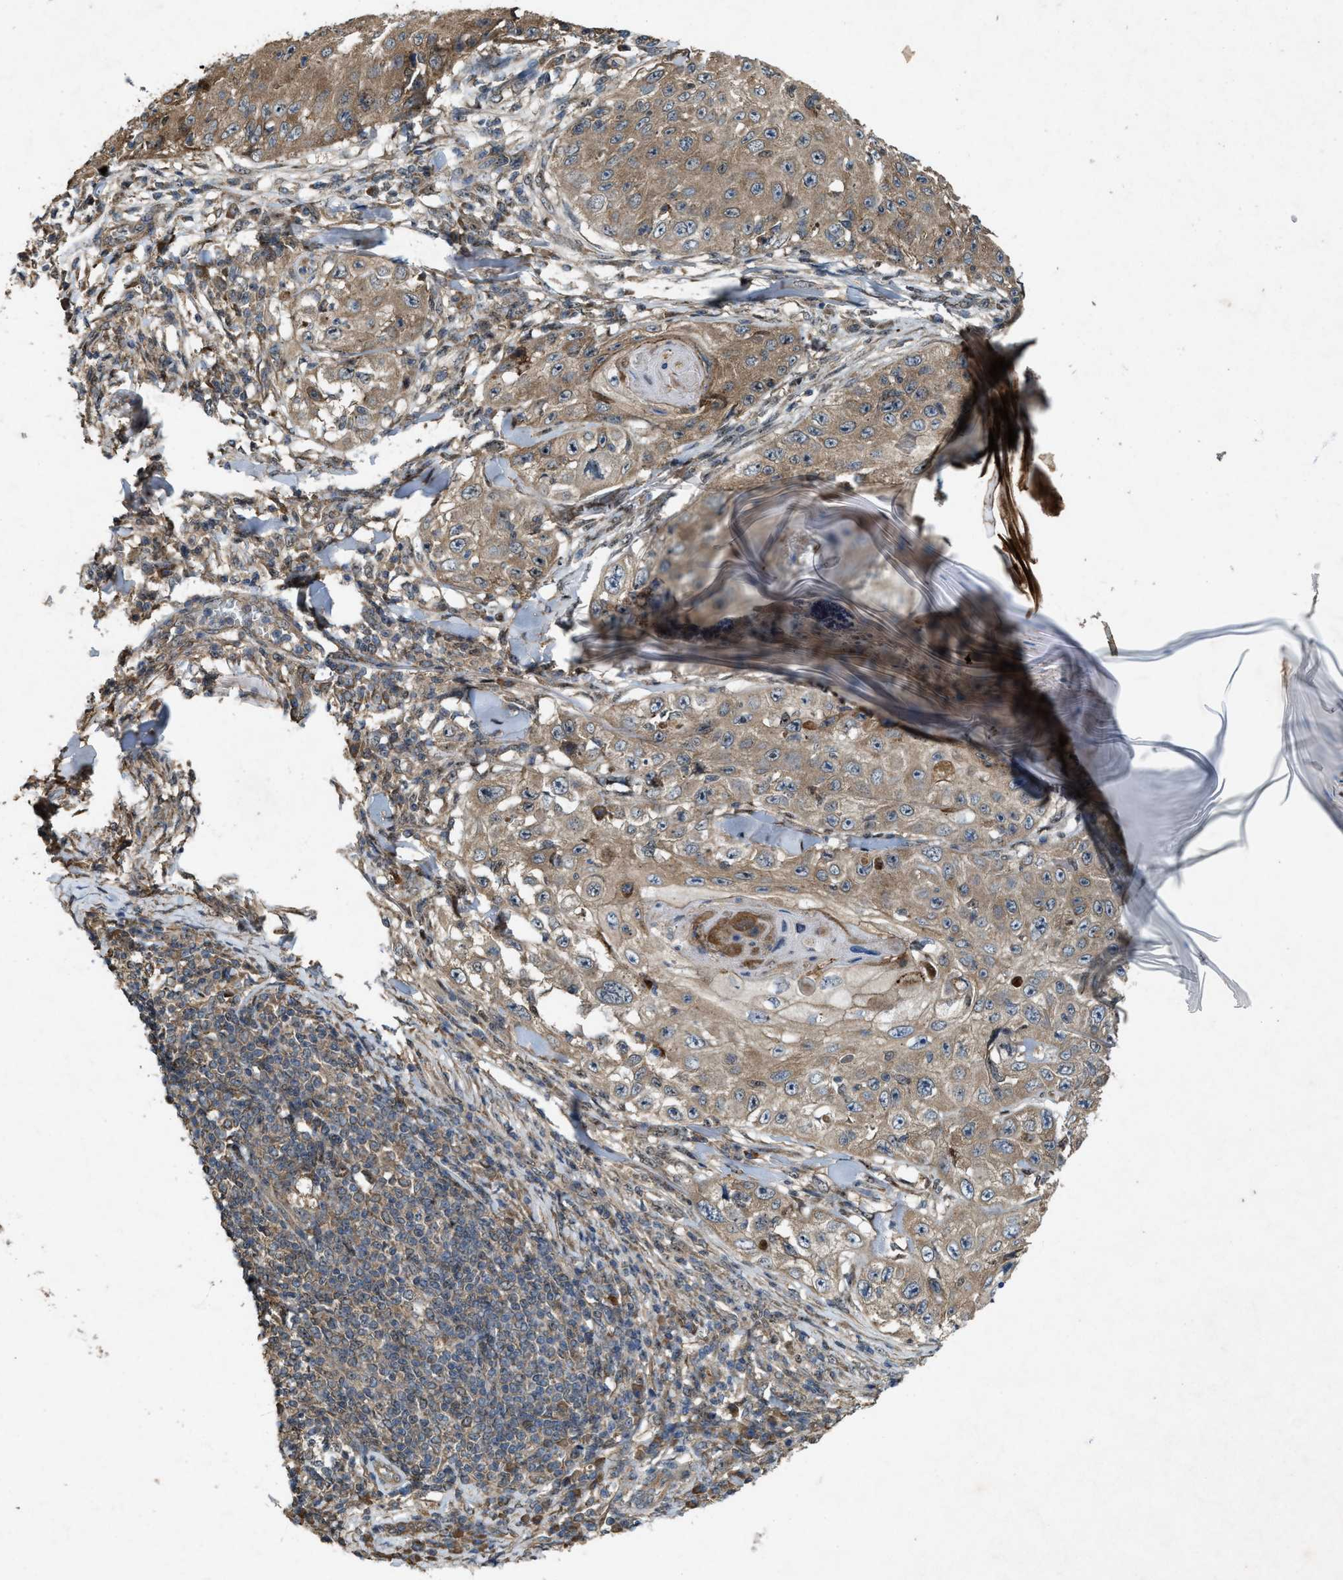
{"staining": {"intensity": "moderate", "quantity": ">75%", "location": "cytoplasmic/membranous"}, "tissue": "skin cancer", "cell_type": "Tumor cells", "image_type": "cancer", "snomed": [{"axis": "morphology", "description": "Squamous cell carcinoma, NOS"}, {"axis": "topography", "description": "Skin"}], "caption": "High-power microscopy captured an immunohistochemistry photomicrograph of skin cancer, revealing moderate cytoplasmic/membranous staining in approximately >75% of tumor cells.", "gene": "PDP2", "patient": {"sex": "male", "age": 86}}